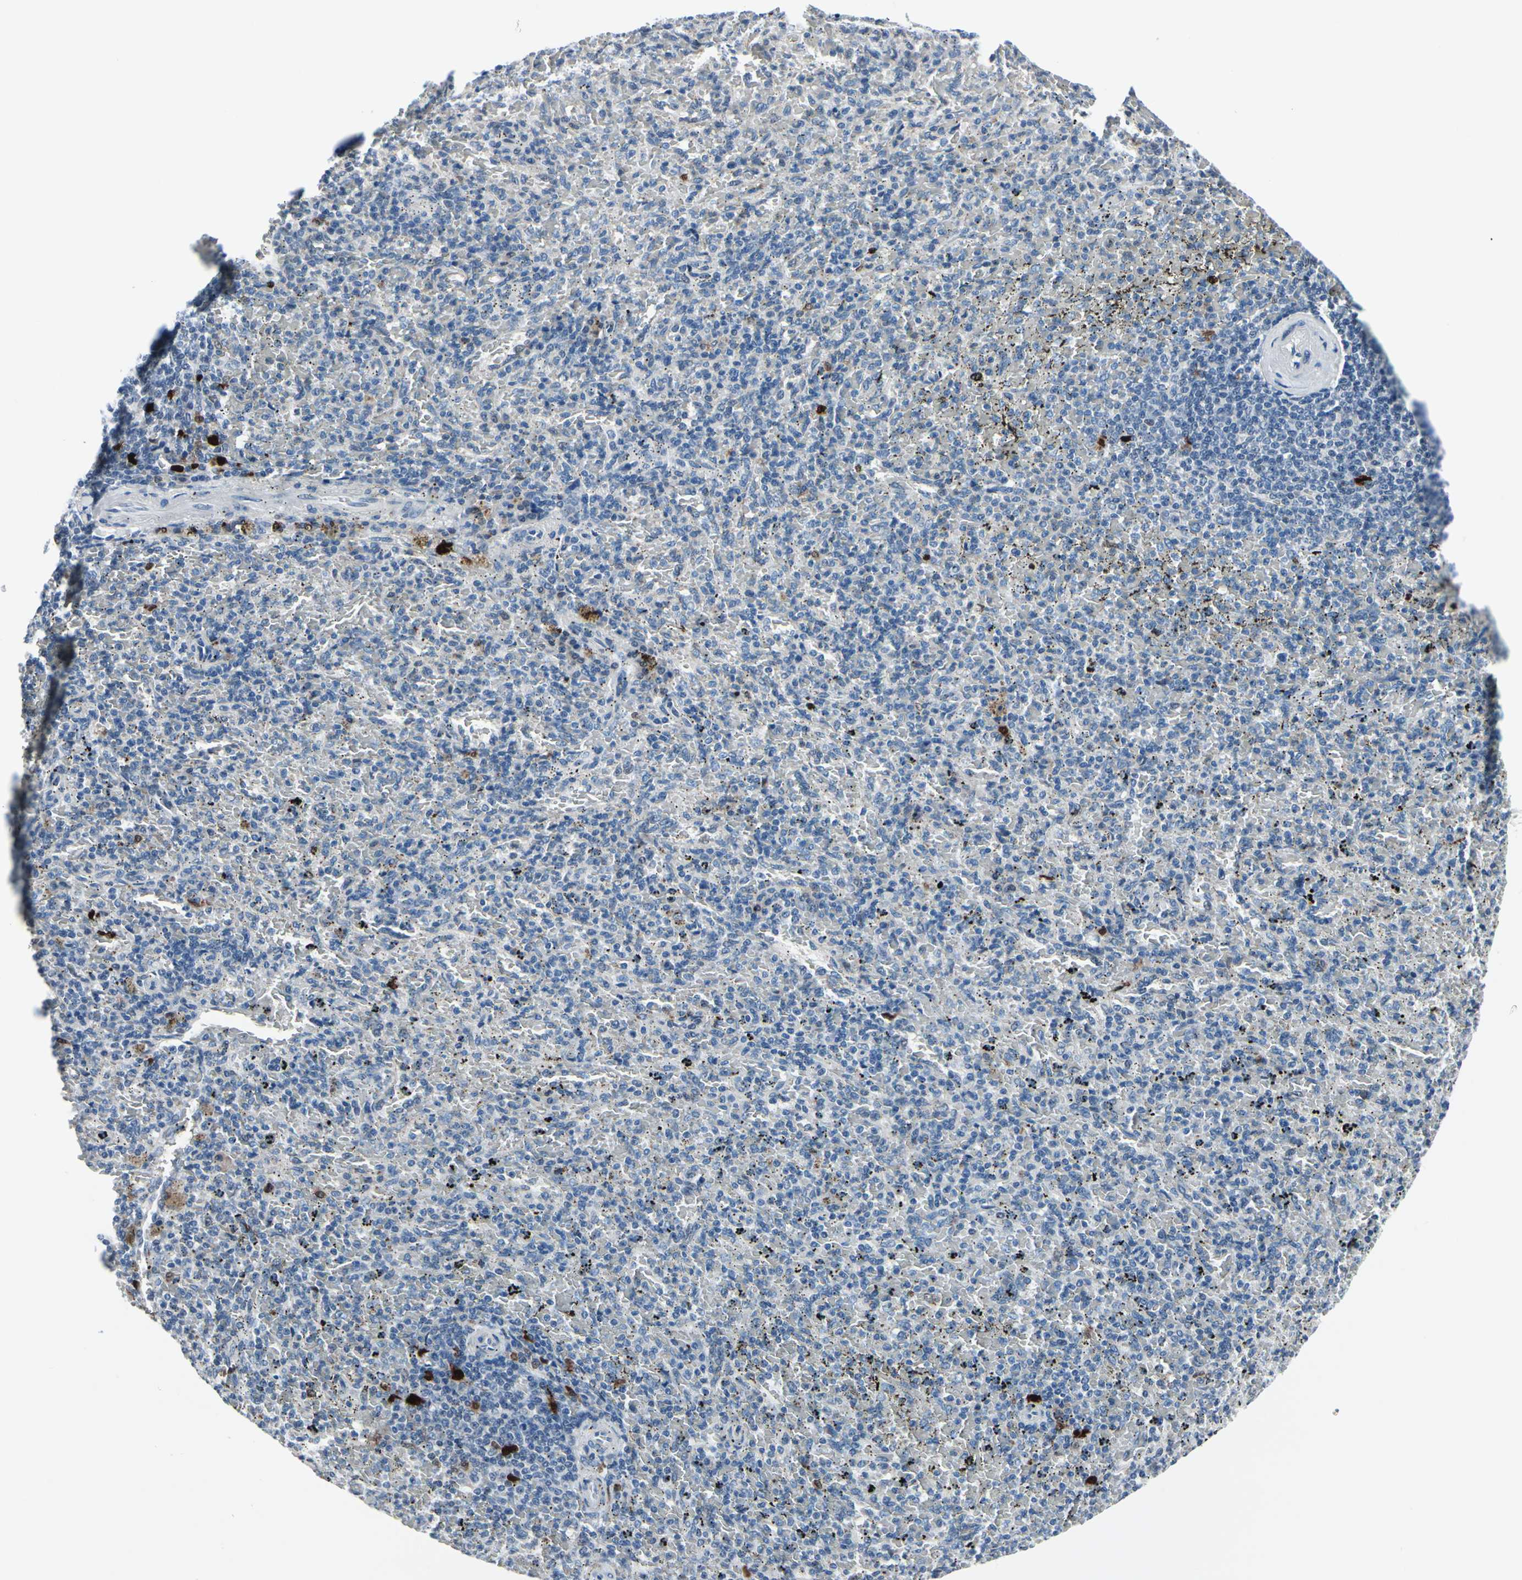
{"staining": {"intensity": "negative", "quantity": "none", "location": "none"}, "tissue": "spleen", "cell_type": "Cells in red pulp", "image_type": "normal", "snomed": [{"axis": "morphology", "description": "Normal tissue, NOS"}, {"axis": "topography", "description": "Spleen"}], "caption": "Immunohistochemistry histopathology image of unremarkable spleen: human spleen stained with DAB shows no significant protein staining in cells in red pulp. Brightfield microscopy of immunohistochemistry (IHC) stained with DAB (brown) and hematoxylin (blue), captured at high magnification.", "gene": "TXN", "patient": {"sex": "female", "age": 43}}